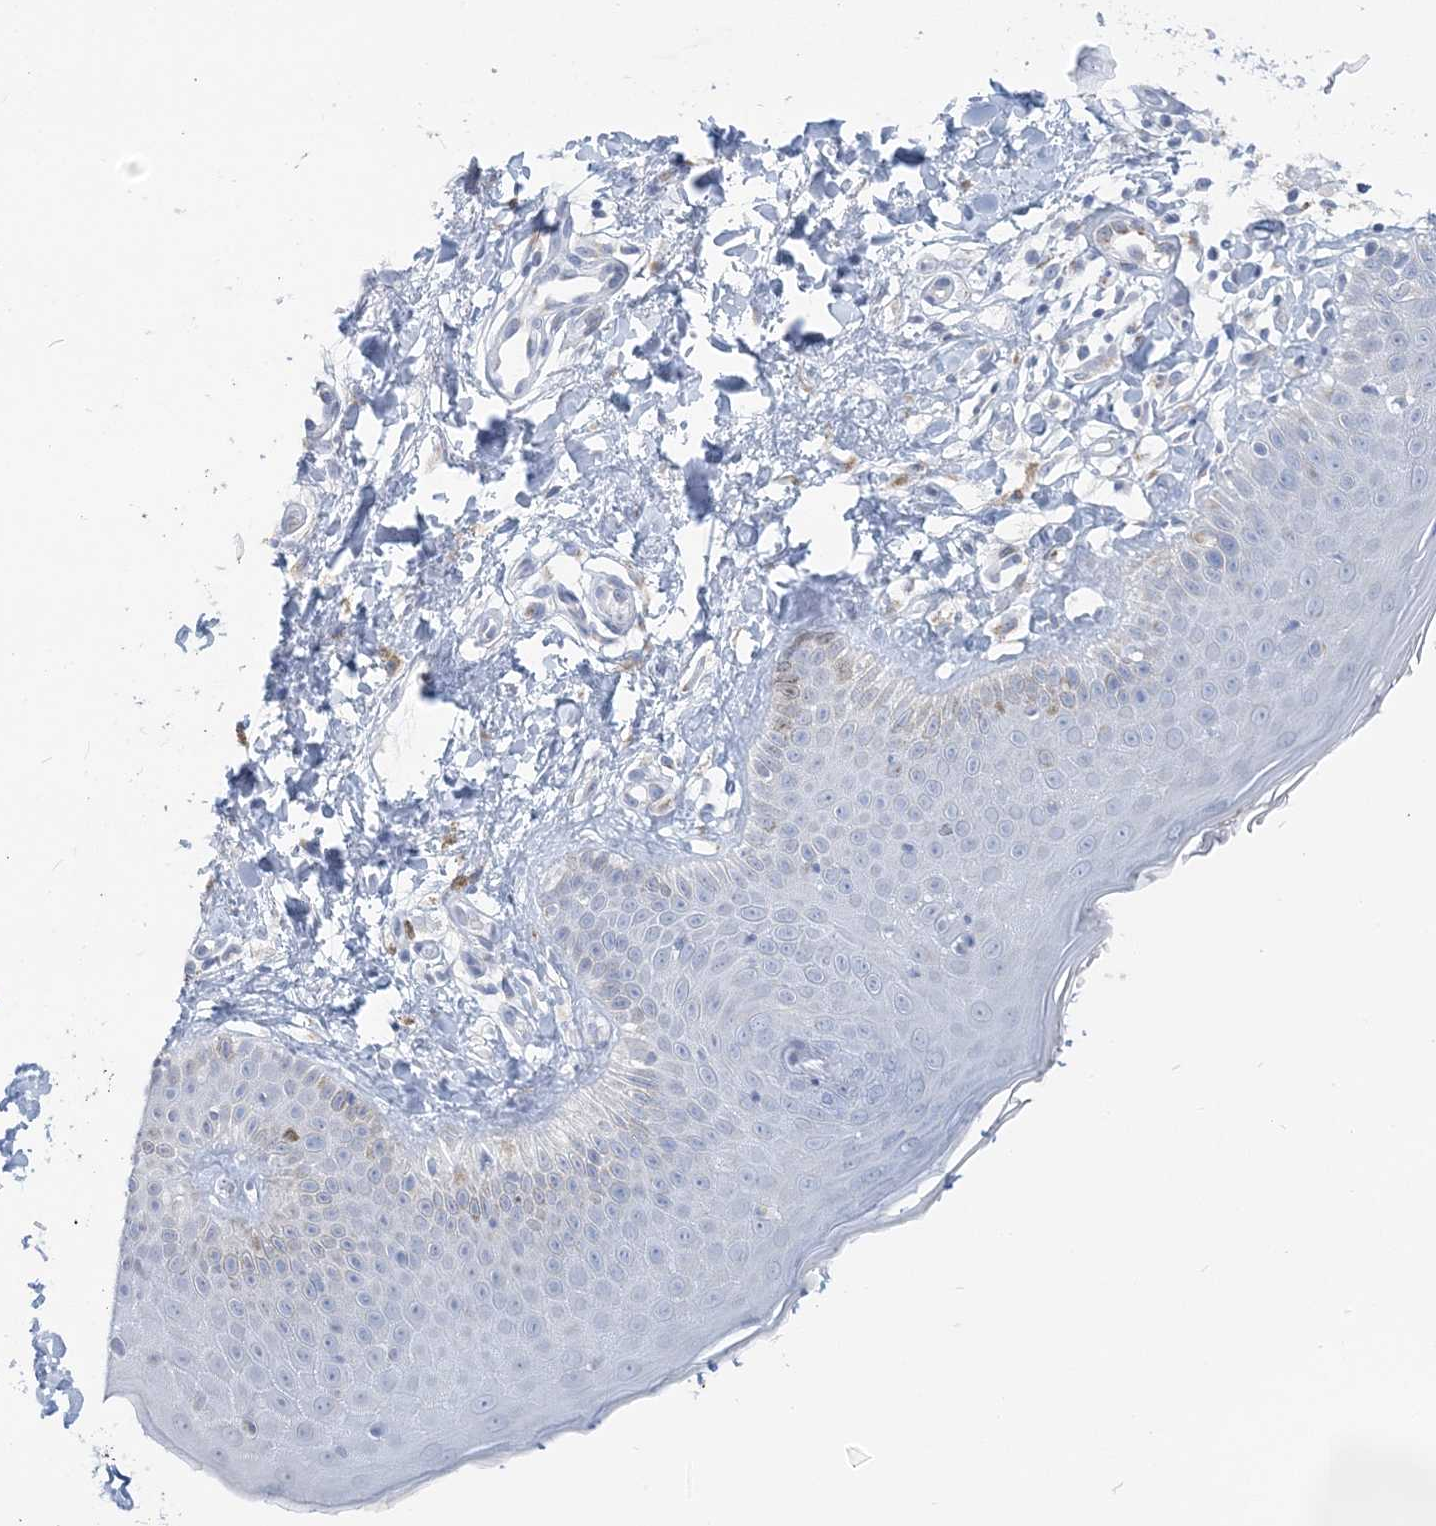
{"staining": {"intensity": "negative", "quantity": "none", "location": "none"}, "tissue": "skin", "cell_type": "Fibroblasts", "image_type": "normal", "snomed": [{"axis": "morphology", "description": "Normal tissue, NOS"}, {"axis": "topography", "description": "Skin"}], "caption": "IHC photomicrograph of normal skin: skin stained with DAB (3,3'-diaminobenzidine) displays no significant protein staining in fibroblasts. Brightfield microscopy of immunohistochemistry stained with DAB (3,3'-diaminobenzidine) (brown) and hematoxylin (blue), captured at high magnification.", "gene": "PLEKHG4B", "patient": {"sex": "male", "age": 52}}